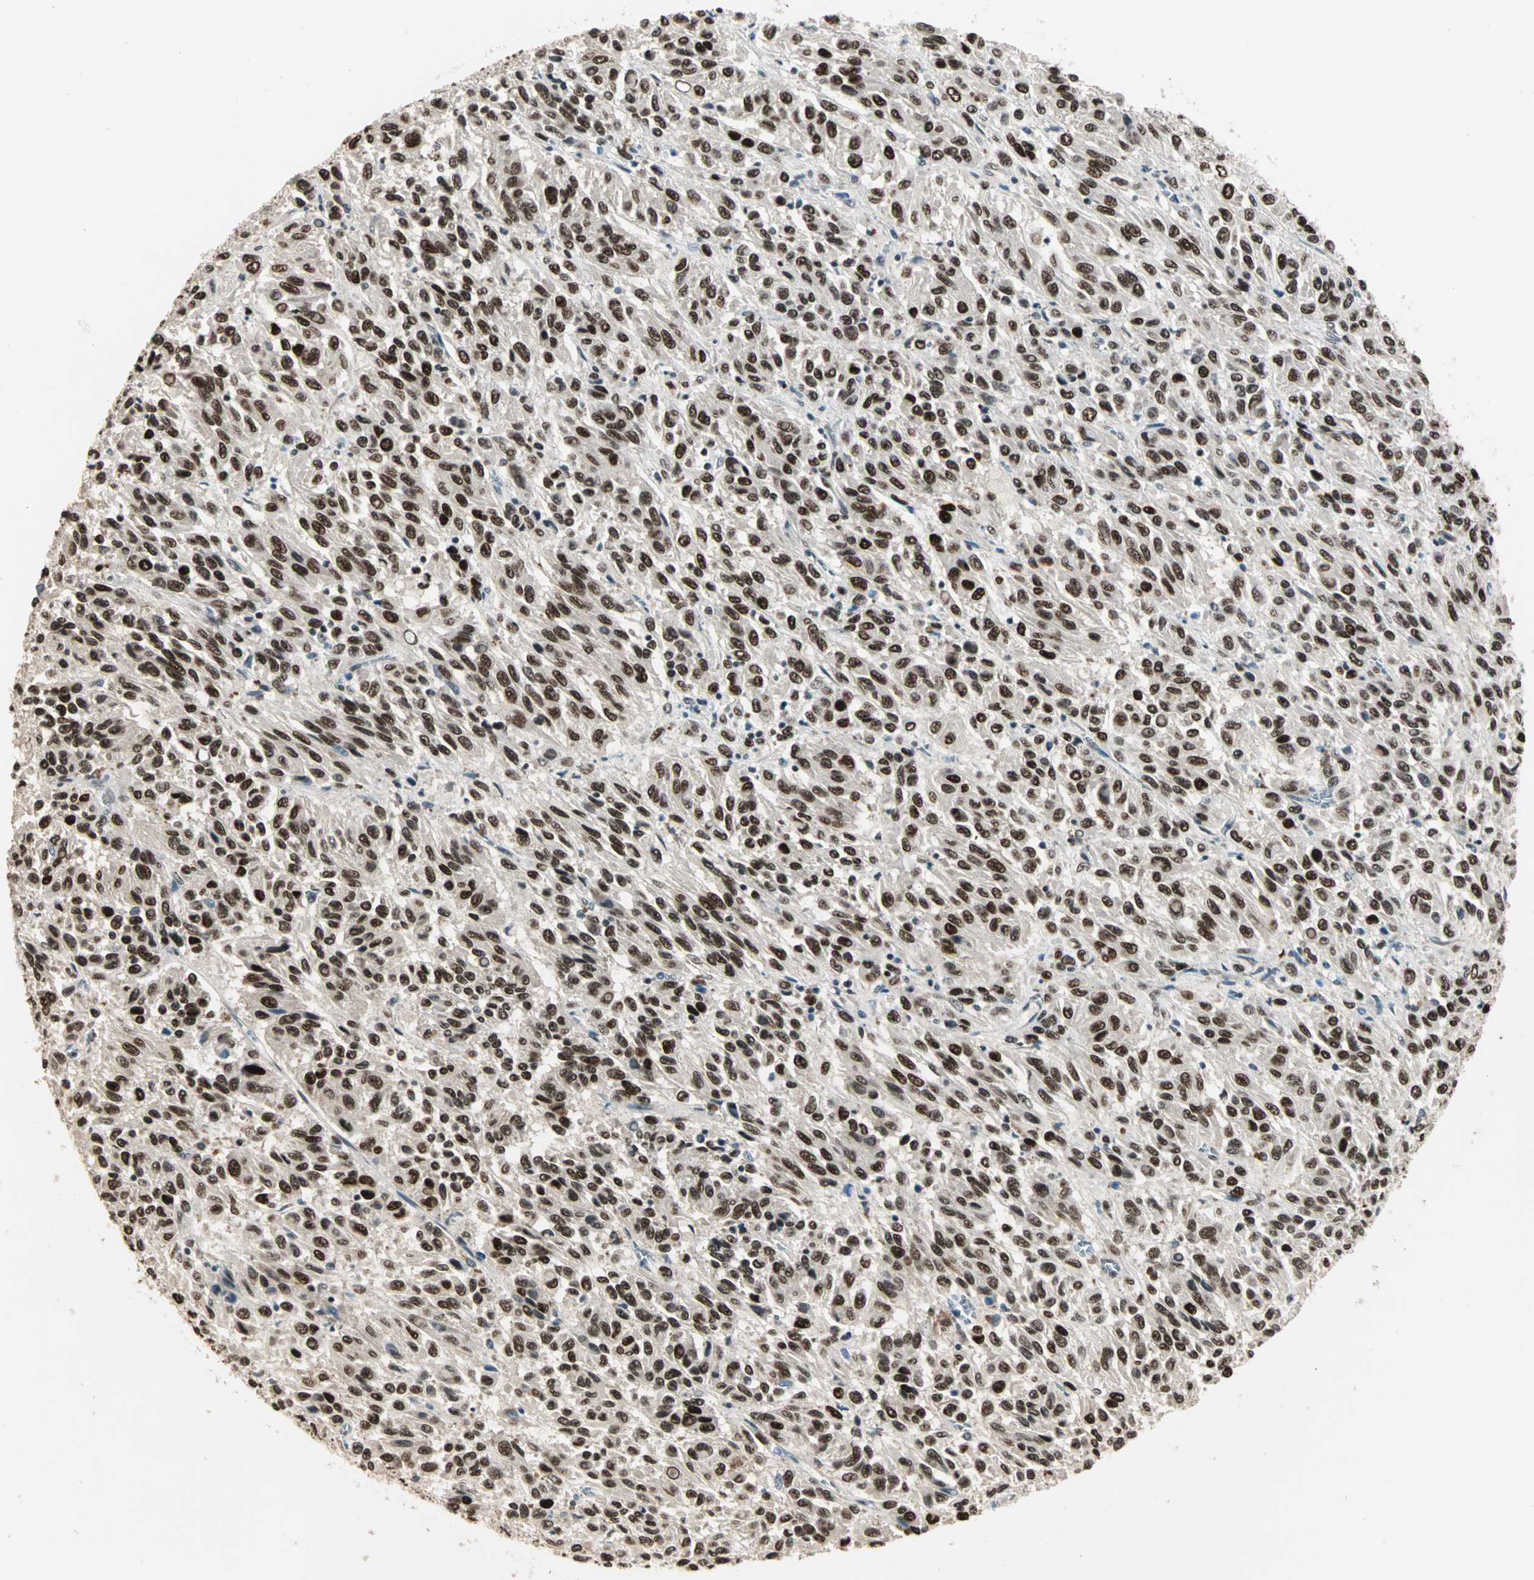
{"staining": {"intensity": "strong", "quantity": ">75%", "location": "nuclear"}, "tissue": "melanoma", "cell_type": "Tumor cells", "image_type": "cancer", "snomed": [{"axis": "morphology", "description": "Malignant melanoma, Metastatic site"}, {"axis": "topography", "description": "Lung"}], "caption": "Brown immunohistochemical staining in human malignant melanoma (metastatic site) exhibits strong nuclear staining in approximately >75% of tumor cells.", "gene": "MDC1", "patient": {"sex": "male", "age": 64}}